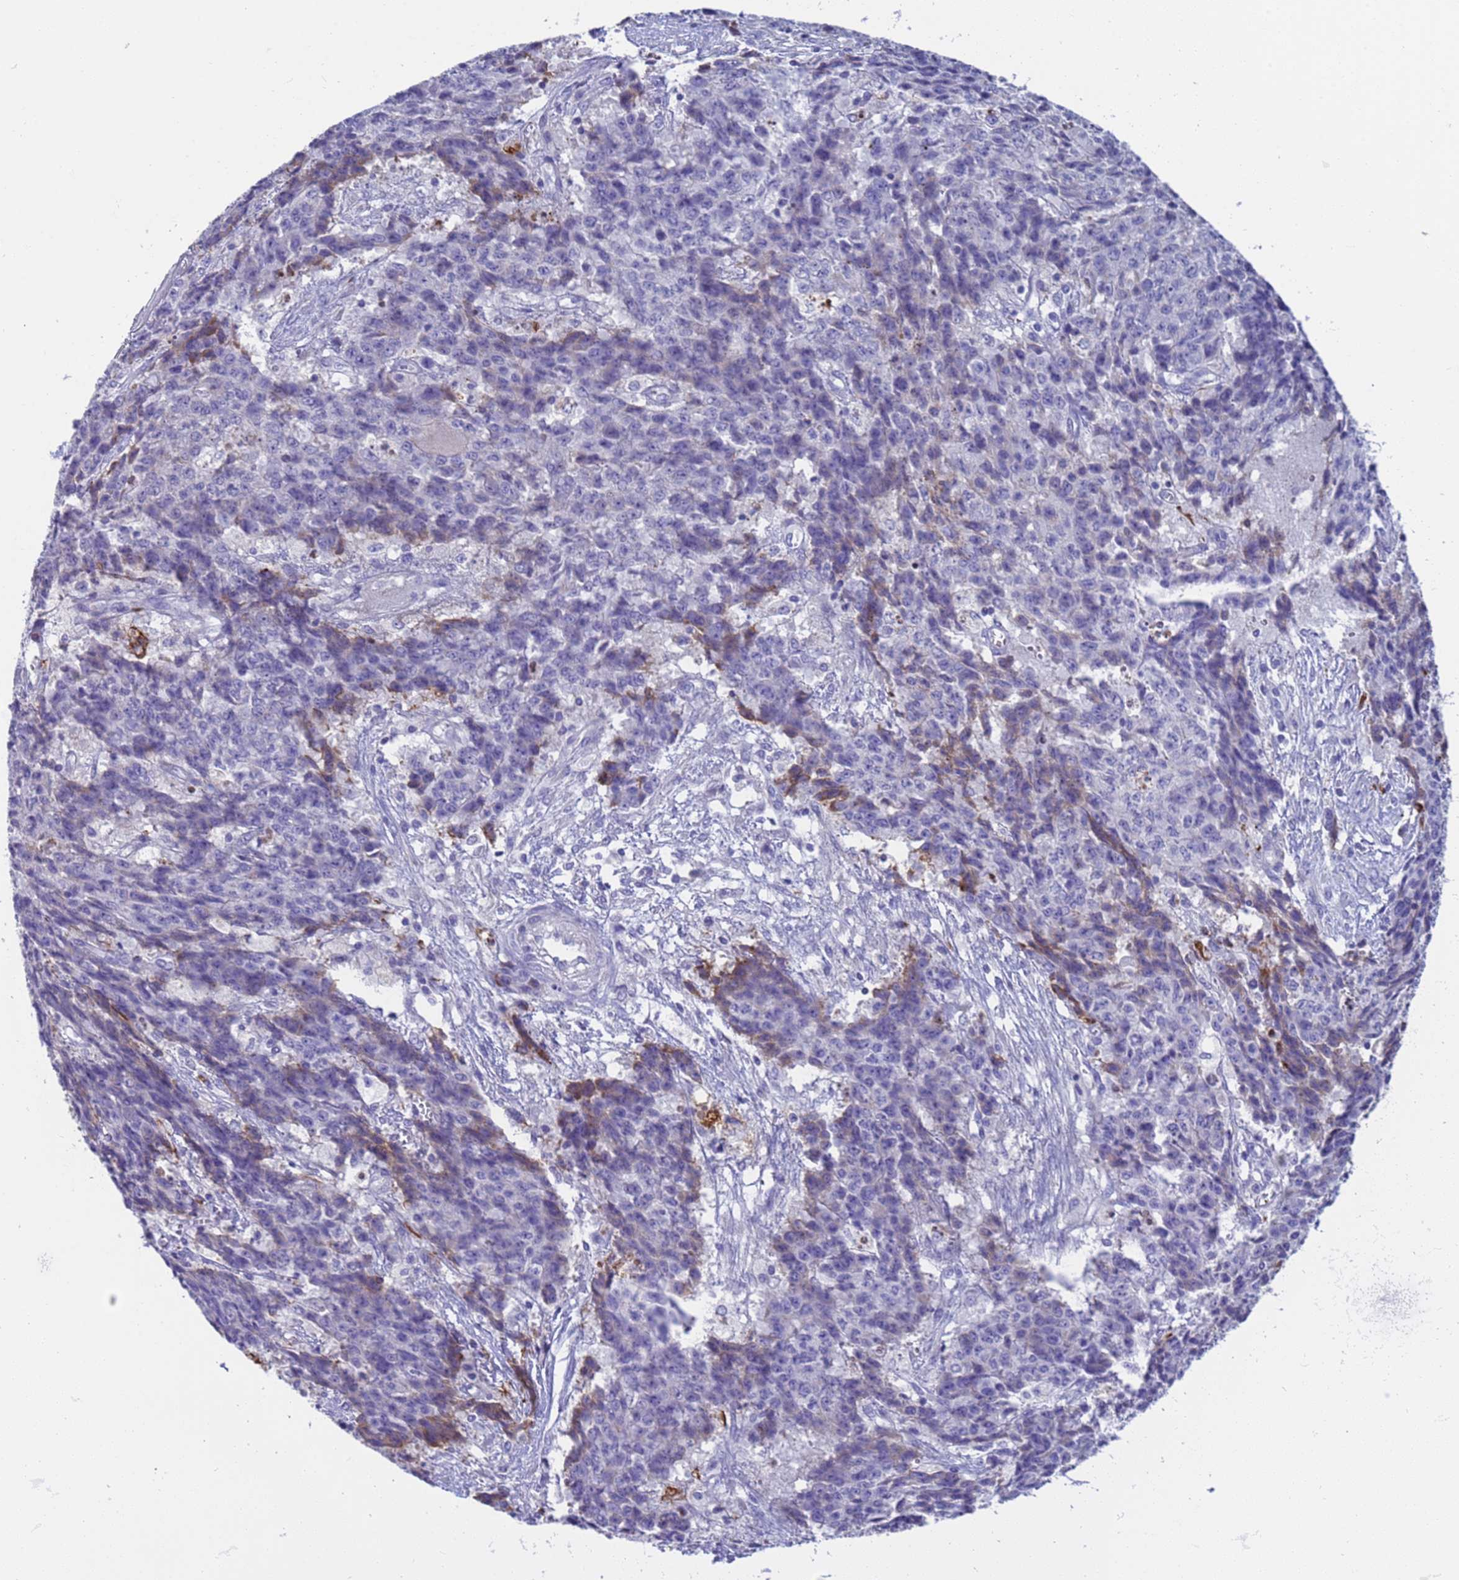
{"staining": {"intensity": "negative", "quantity": "none", "location": "none"}, "tissue": "ovarian cancer", "cell_type": "Tumor cells", "image_type": "cancer", "snomed": [{"axis": "morphology", "description": "Carcinoma, endometroid"}, {"axis": "topography", "description": "Ovary"}], "caption": "A histopathology image of ovarian cancer (endometroid carcinoma) stained for a protein exhibits no brown staining in tumor cells.", "gene": "C4orf46", "patient": {"sex": "female", "age": 42}}